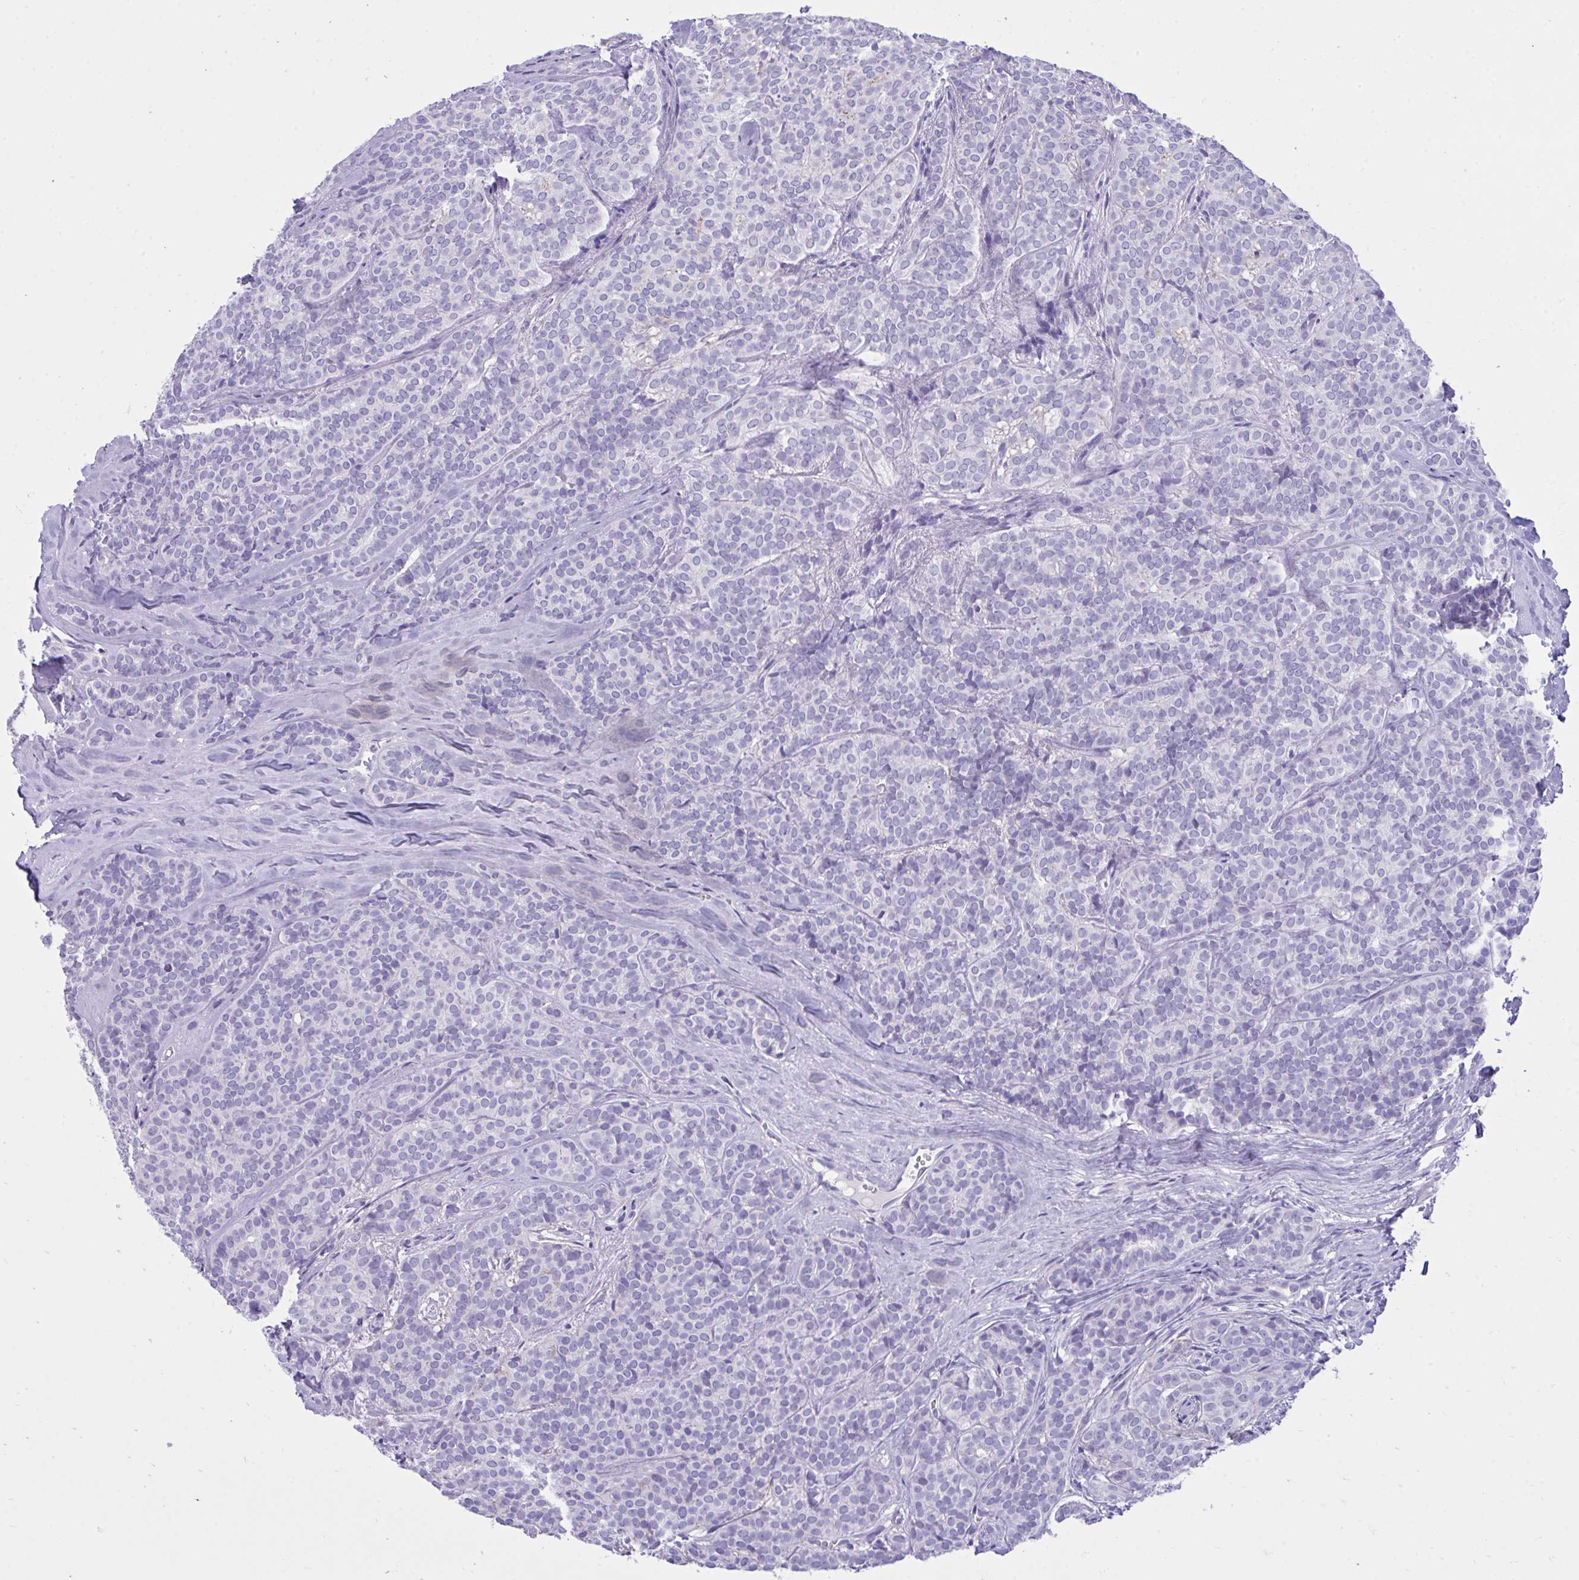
{"staining": {"intensity": "negative", "quantity": "none", "location": "none"}, "tissue": "head and neck cancer", "cell_type": "Tumor cells", "image_type": "cancer", "snomed": [{"axis": "morphology", "description": "Normal tissue, NOS"}, {"axis": "morphology", "description": "Adenocarcinoma, NOS"}, {"axis": "topography", "description": "Oral tissue"}, {"axis": "topography", "description": "Head-Neck"}], "caption": "Immunohistochemistry (IHC) histopathology image of head and neck adenocarcinoma stained for a protein (brown), which displays no positivity in tumor cells.", "gene": "PLEKHH1", "patient": {"sex": "female", "age": 57}}